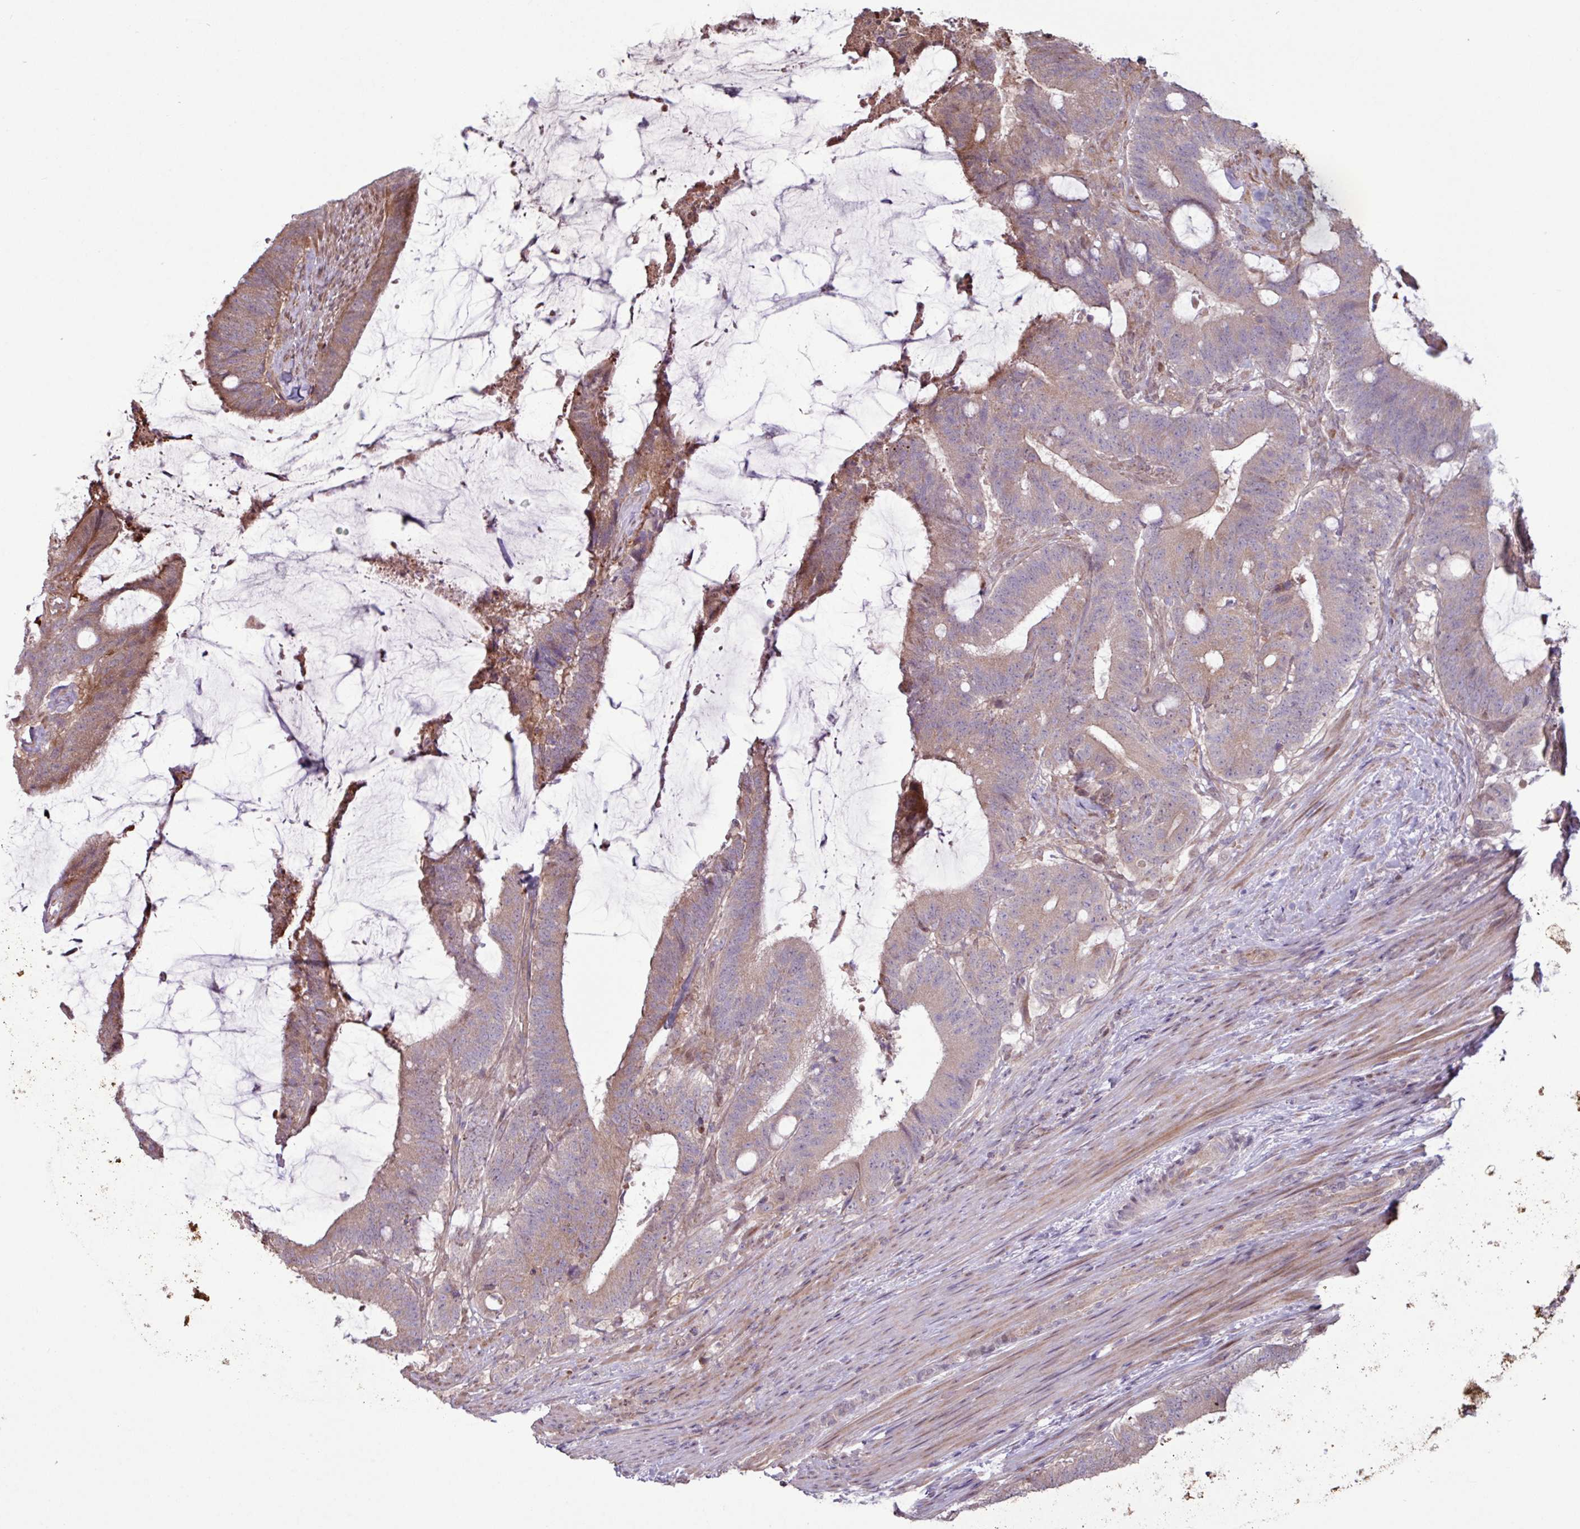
{"staining": {"intensity": "moderate", "quantity": ">75%", "location": "cytoplasmic/membranous"}, "tissue": "colorectal cancer", "cell_type": "Tumor cells", "image_type": "cancer", "snomed": [{"axis": "morphology", "description": "Adenocarcinoma, NOS"}, {"axis": "topography", "description": "Colon"}], "caption": "The image reveals immunohistochemical staining of colorectal cancer. There is moderate cytoplasmic/membranous staining is identified in approximately >75% of tumor cells. (IHC, brightfield microscopy, high magnification).", "gene": "PDPR", "patient": {"sex": "female", "age": 43}}